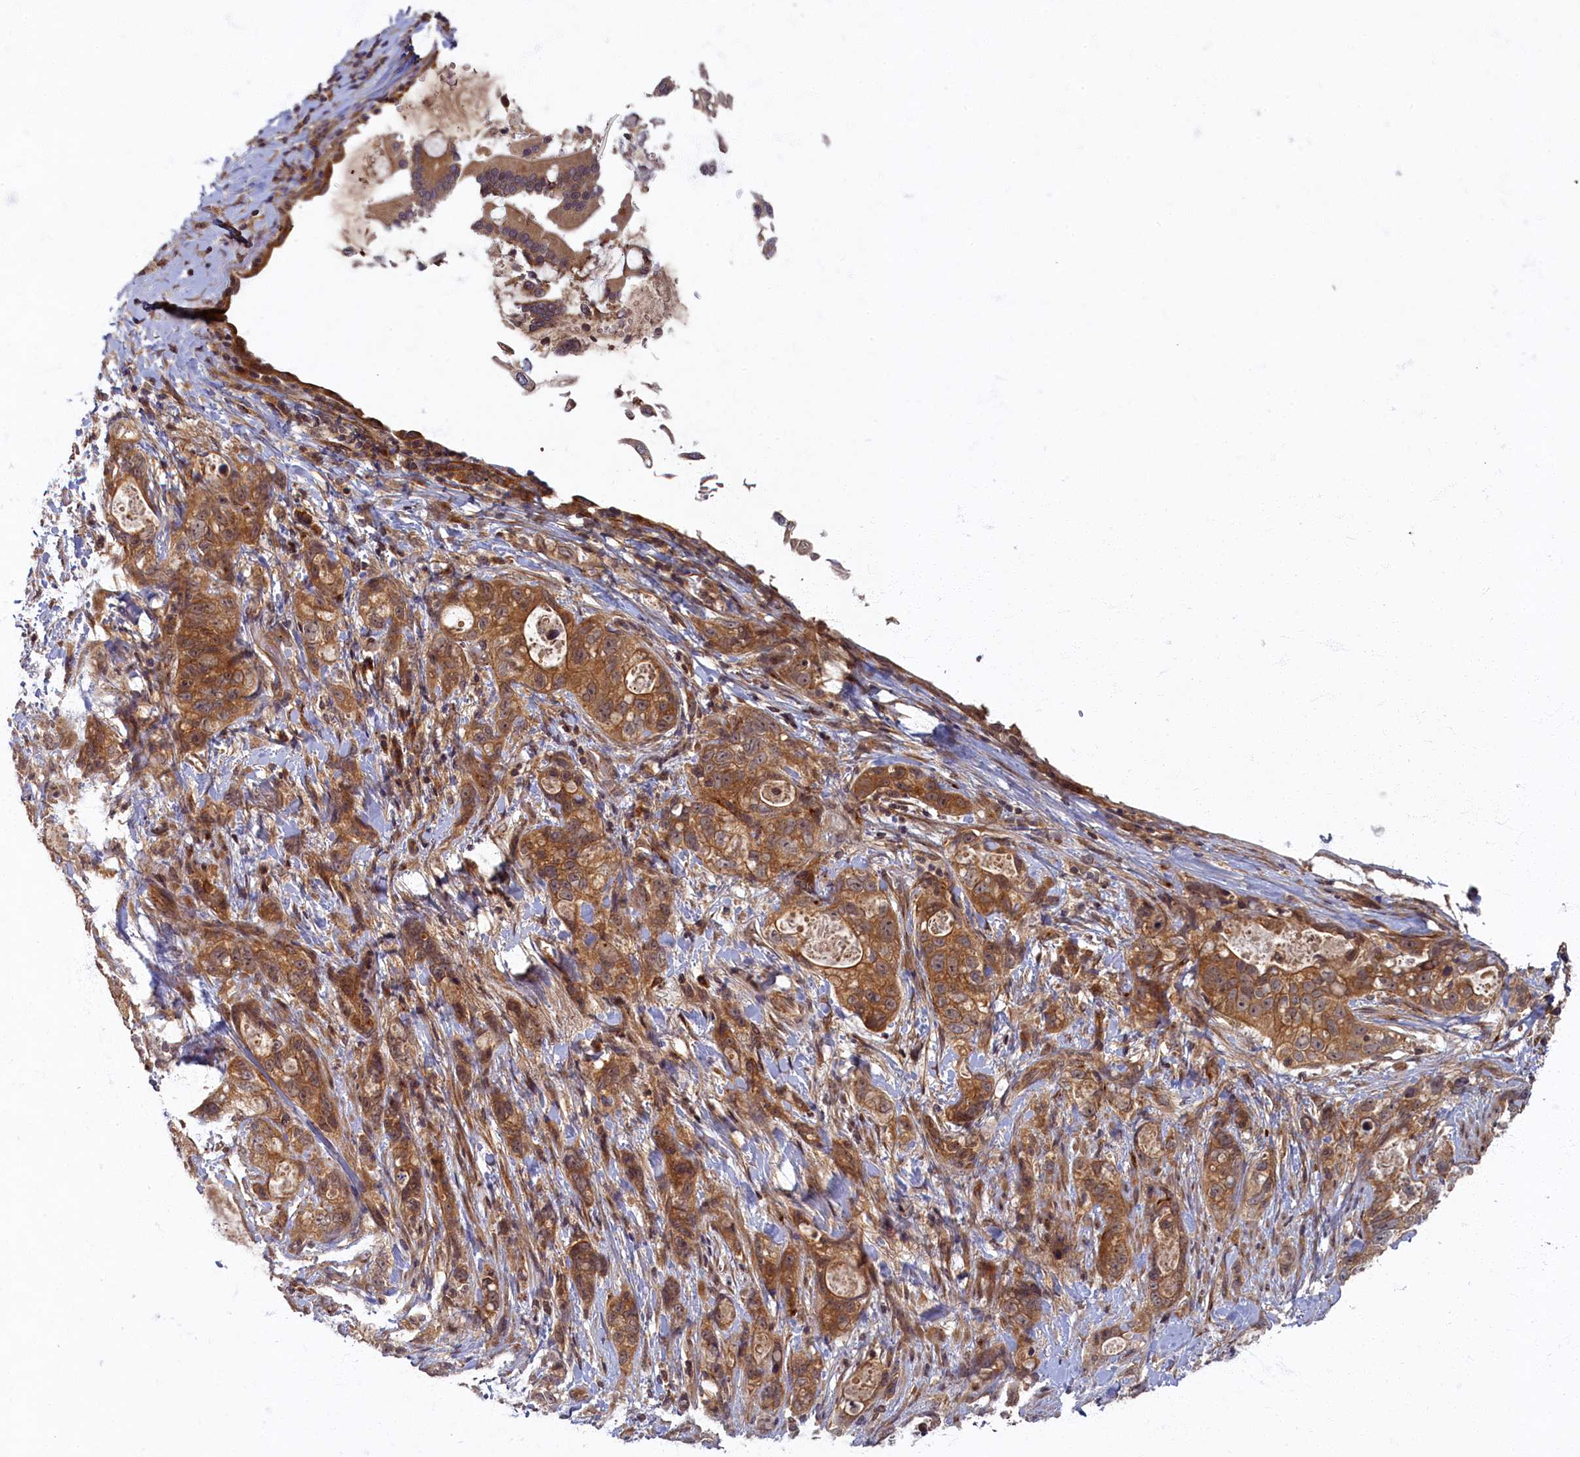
{"staining": {"intensity": "moderate", "quantity": ">75%", "location": "cytoplasmic/membranous"}, "tissue": "stomach cancer", "cell_type": "Tumor cells", "image_type": "cancer", "snomed": [{"axis": "morphology", "description": "Normal tissue, NOS"}, {"axis": "morphology", "description": "Adenocarcinoma, NOS"}, {"axis": "topography", "description": "Stomach"}], "caption": "A brown stain shows moderate cytoplasmic/membranous positivity of a protein in human stomach cancer tumor cells.", "gene": "BICD1", "patient": {"sex": "female", "age": 89}}